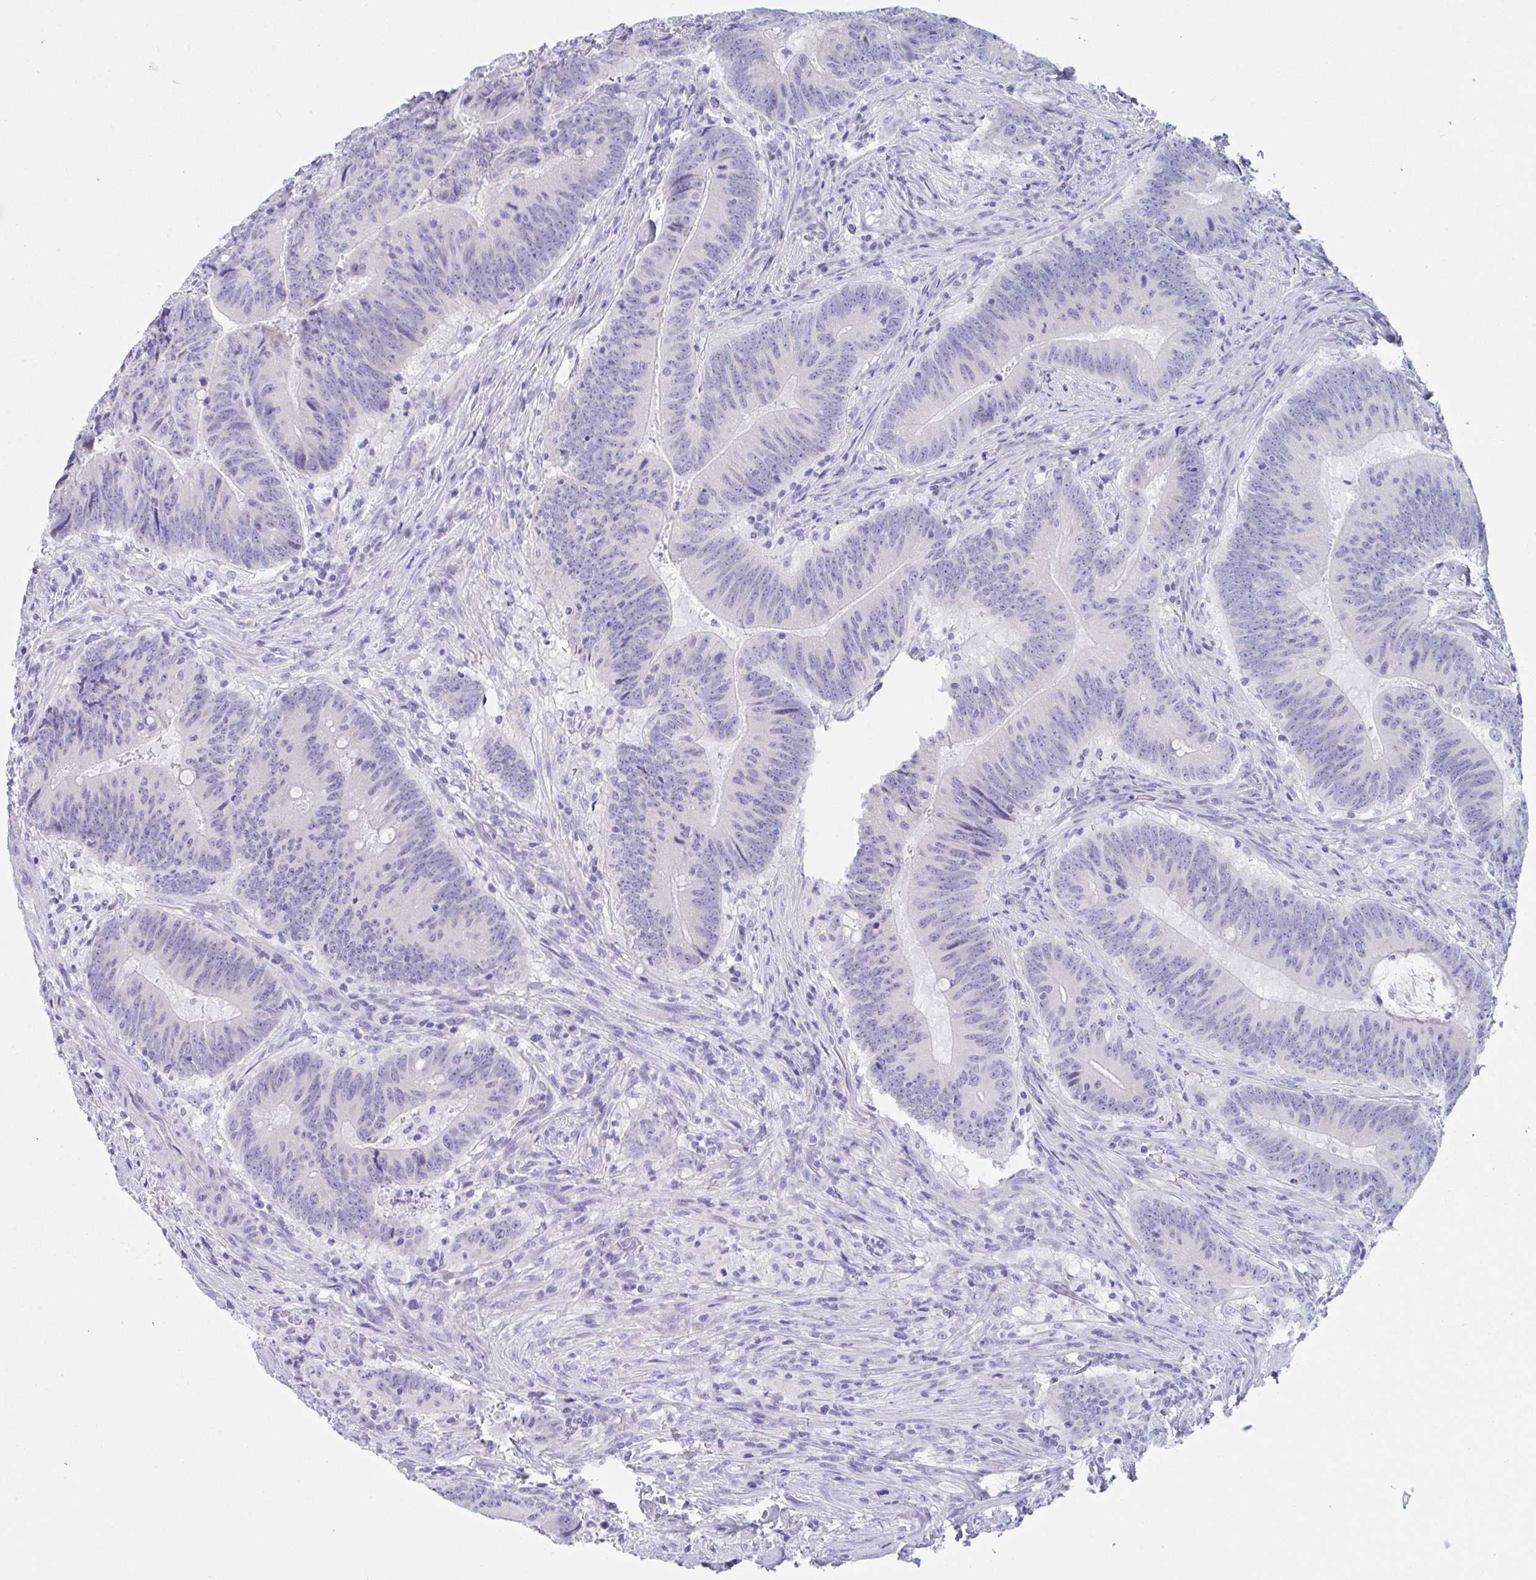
{"staining": {"intensity": "negative", "quantity": "none", "location": "none"}, "tissue": "colorectal cancer", "cell_type": "Tumor cells", "image_type": "cancer", "snomed": [{"axis": "morphology", "description": "Adenocarcinoma, NOS"}, {"axis": "topography", "description": "Colon"}], "caption": "A micrograph of colorectal cancer stained for a protein exhibits no brown staining in tumor cells.", "gene": "ZPBP", "patient": {"sex": "female", "age": 87}}